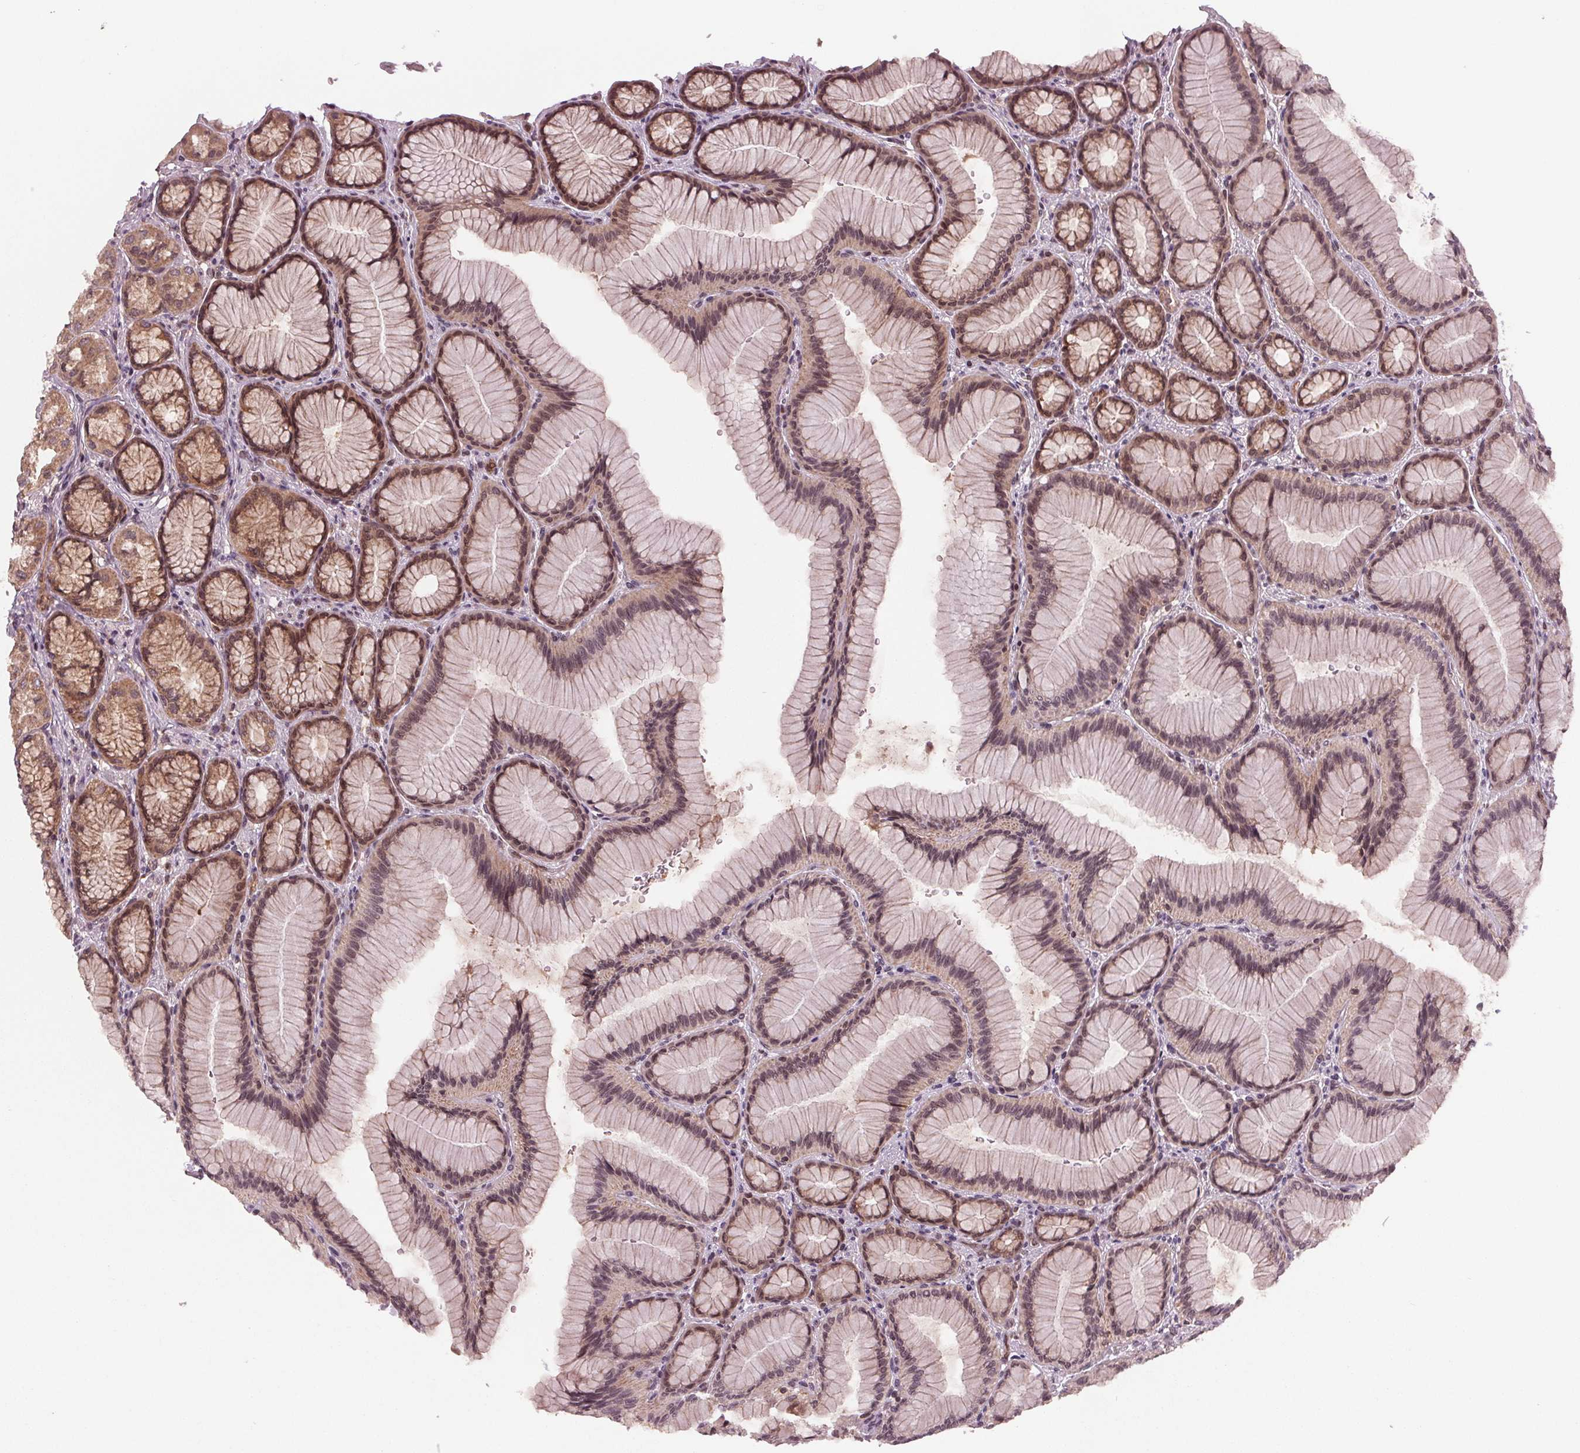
{"staining": {"intensity": "moderate", "quantity": ">75%", "location": "cytoplasmic/membranous,nuclear"}, "tissue": "stomach", "cell_type": "Glandular cells", "image_type": "normal", "snomed": [{"axis": "morphology", "description": "Normal tissue, NOS"}, {"axis": "morphology", "description": "Adenocarcinoma, NOS"}, {"axis": "morphology", "description": "Adenocarcinoma, High grade"}, {"axis": "topography", "description": "Stomach, upper"}, {"axis": "topography", "description": "Stomach"}], "caption": "Immunohistochemical staining of normal stomach reveals medium levels of moderate cytoplasmic/membranous,nuclear staining in approximately >75% of glandular cells. (DAB IHC, brown staining for protein, blue staining for nuclei).", "gene": "STAT3", "patient": {"sex": "female", "age": 65}}